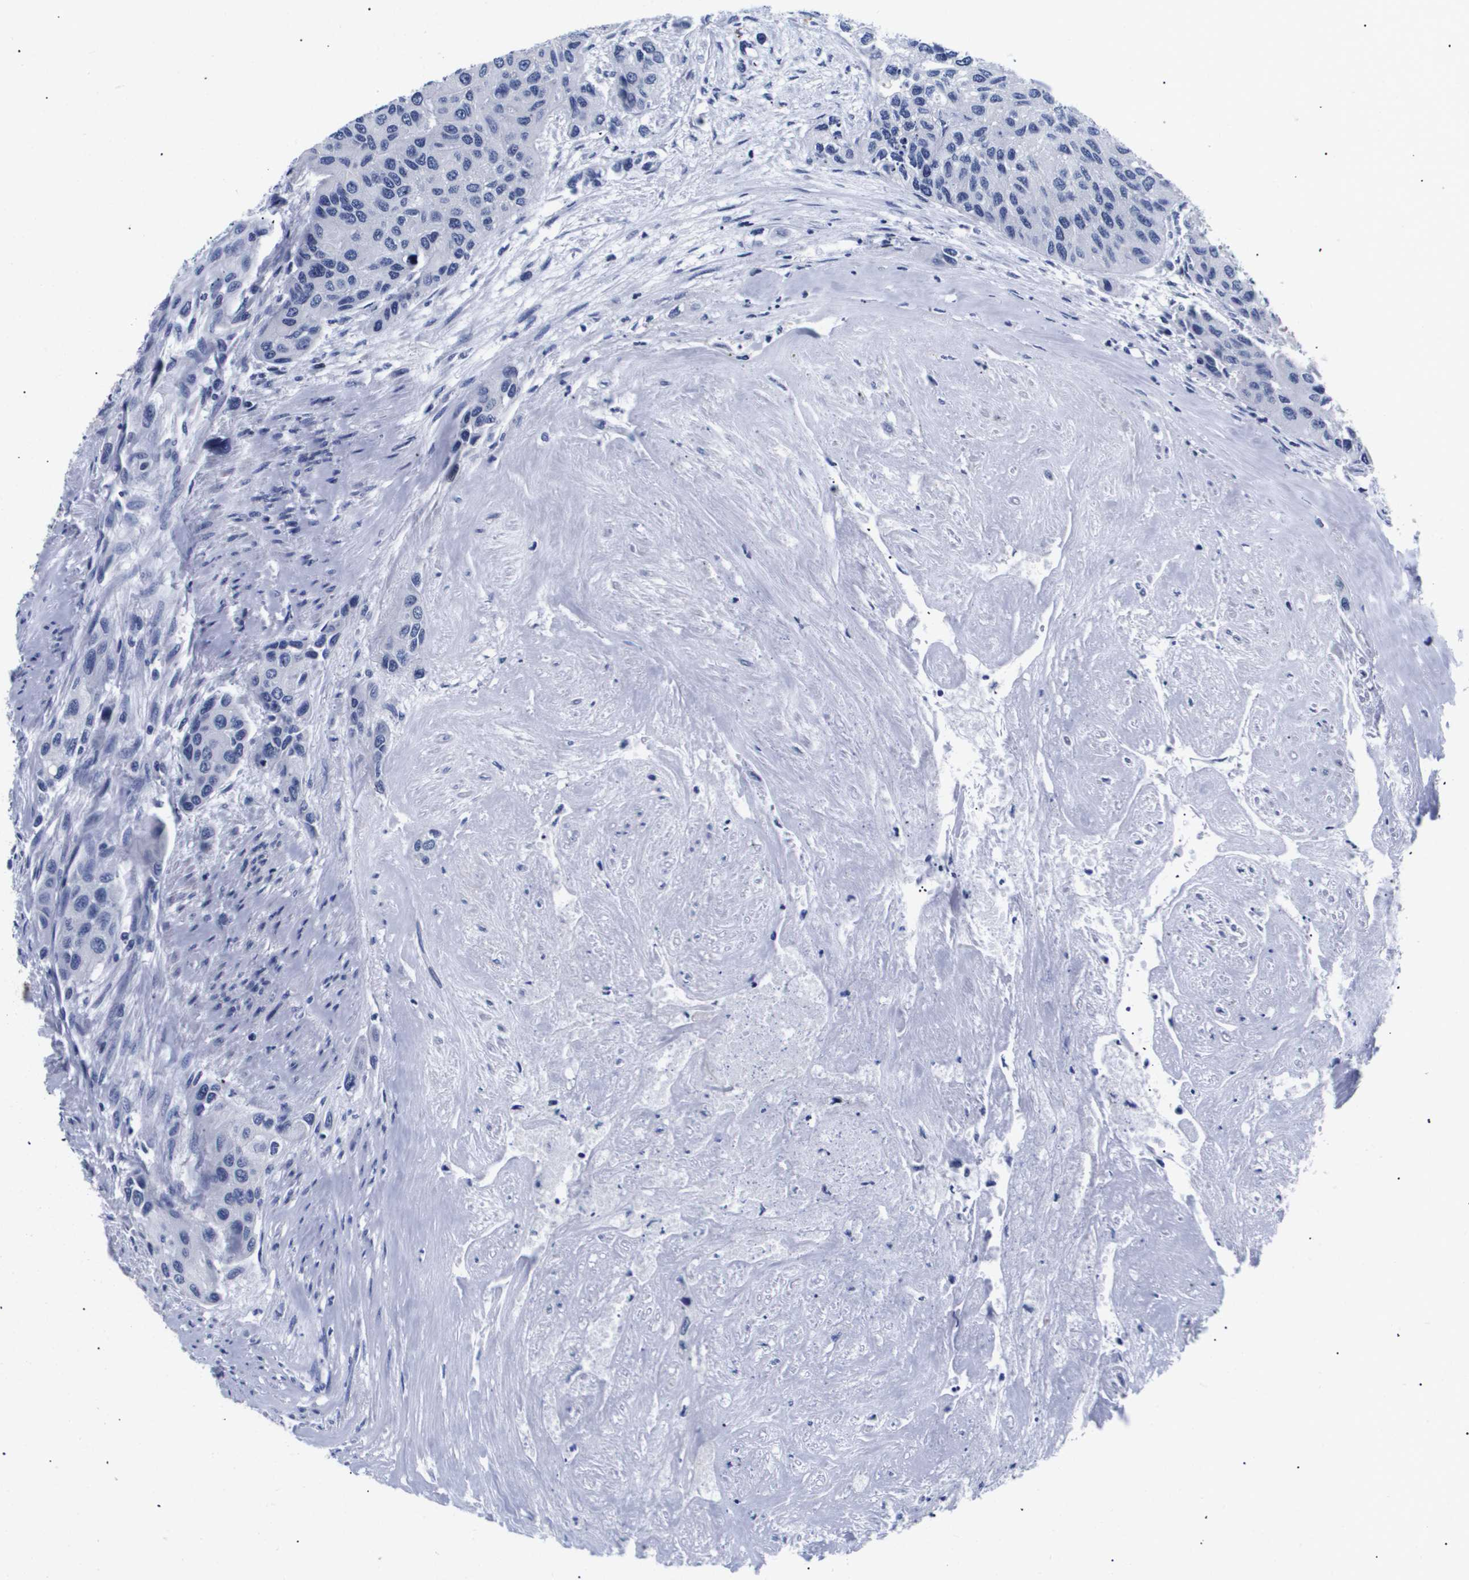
{"staining": {"intensity": "negative", "quantity": "none", "location": "none"}, "tissue": "urothelial cancer", "cell_type": "Tumor cells", "image_type": "cancer", "snomed": [{"axis": "morphology", "description": "Urothelial carcinoma, High grade"}, {"axis": "topography", "description": "Urinary bladder"}], "caption": "Tumor cells show no significant staining in urothelial cancer.", "gene": "ATP6V0A4", "patient": {"sex": "female", "age": 56}}